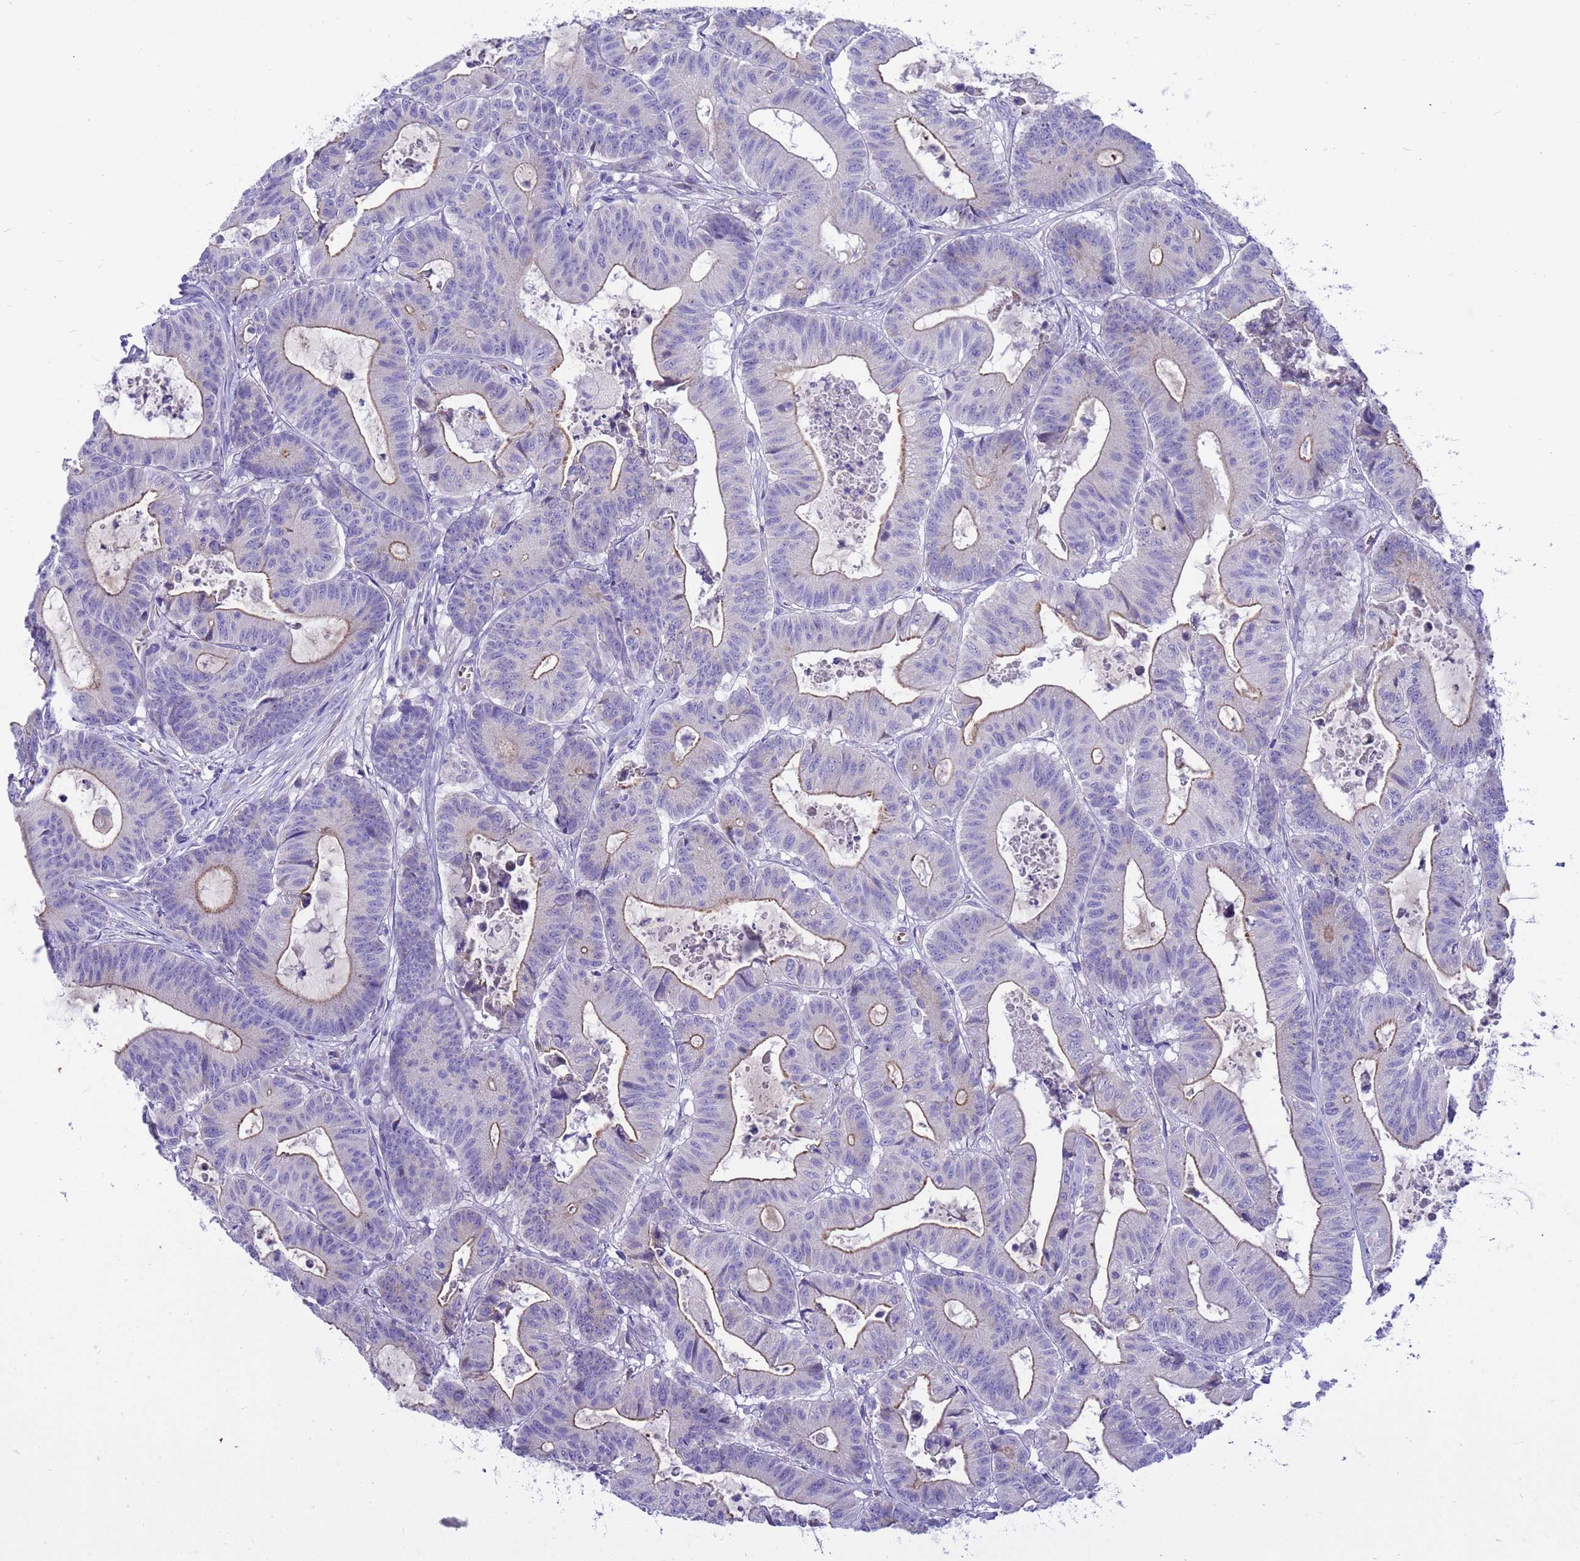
{"staining": {"intensity": "moderate", "quantity": "<25%", "location": "cytoplasmic/membranous"}, "tissue": "colorectal cancer", "cell_type": "Tumor cells", "image_type": "cancer", "snomed": [{"axis": "morphology", "description": "Adenocarcinoma, NOS"}, {"axis": "topography", "description": "Colon"}], "caption": "A brown stain shows moderate cytoplasmic/membranous positivity of a protein in human adenocarcinoma (colorectal) tumor cells. (Brightfield microscopy of DAB IHC at high magnification).", "gene": "RIPPLY2", "patient": {"sex": "female", "age": 84}}